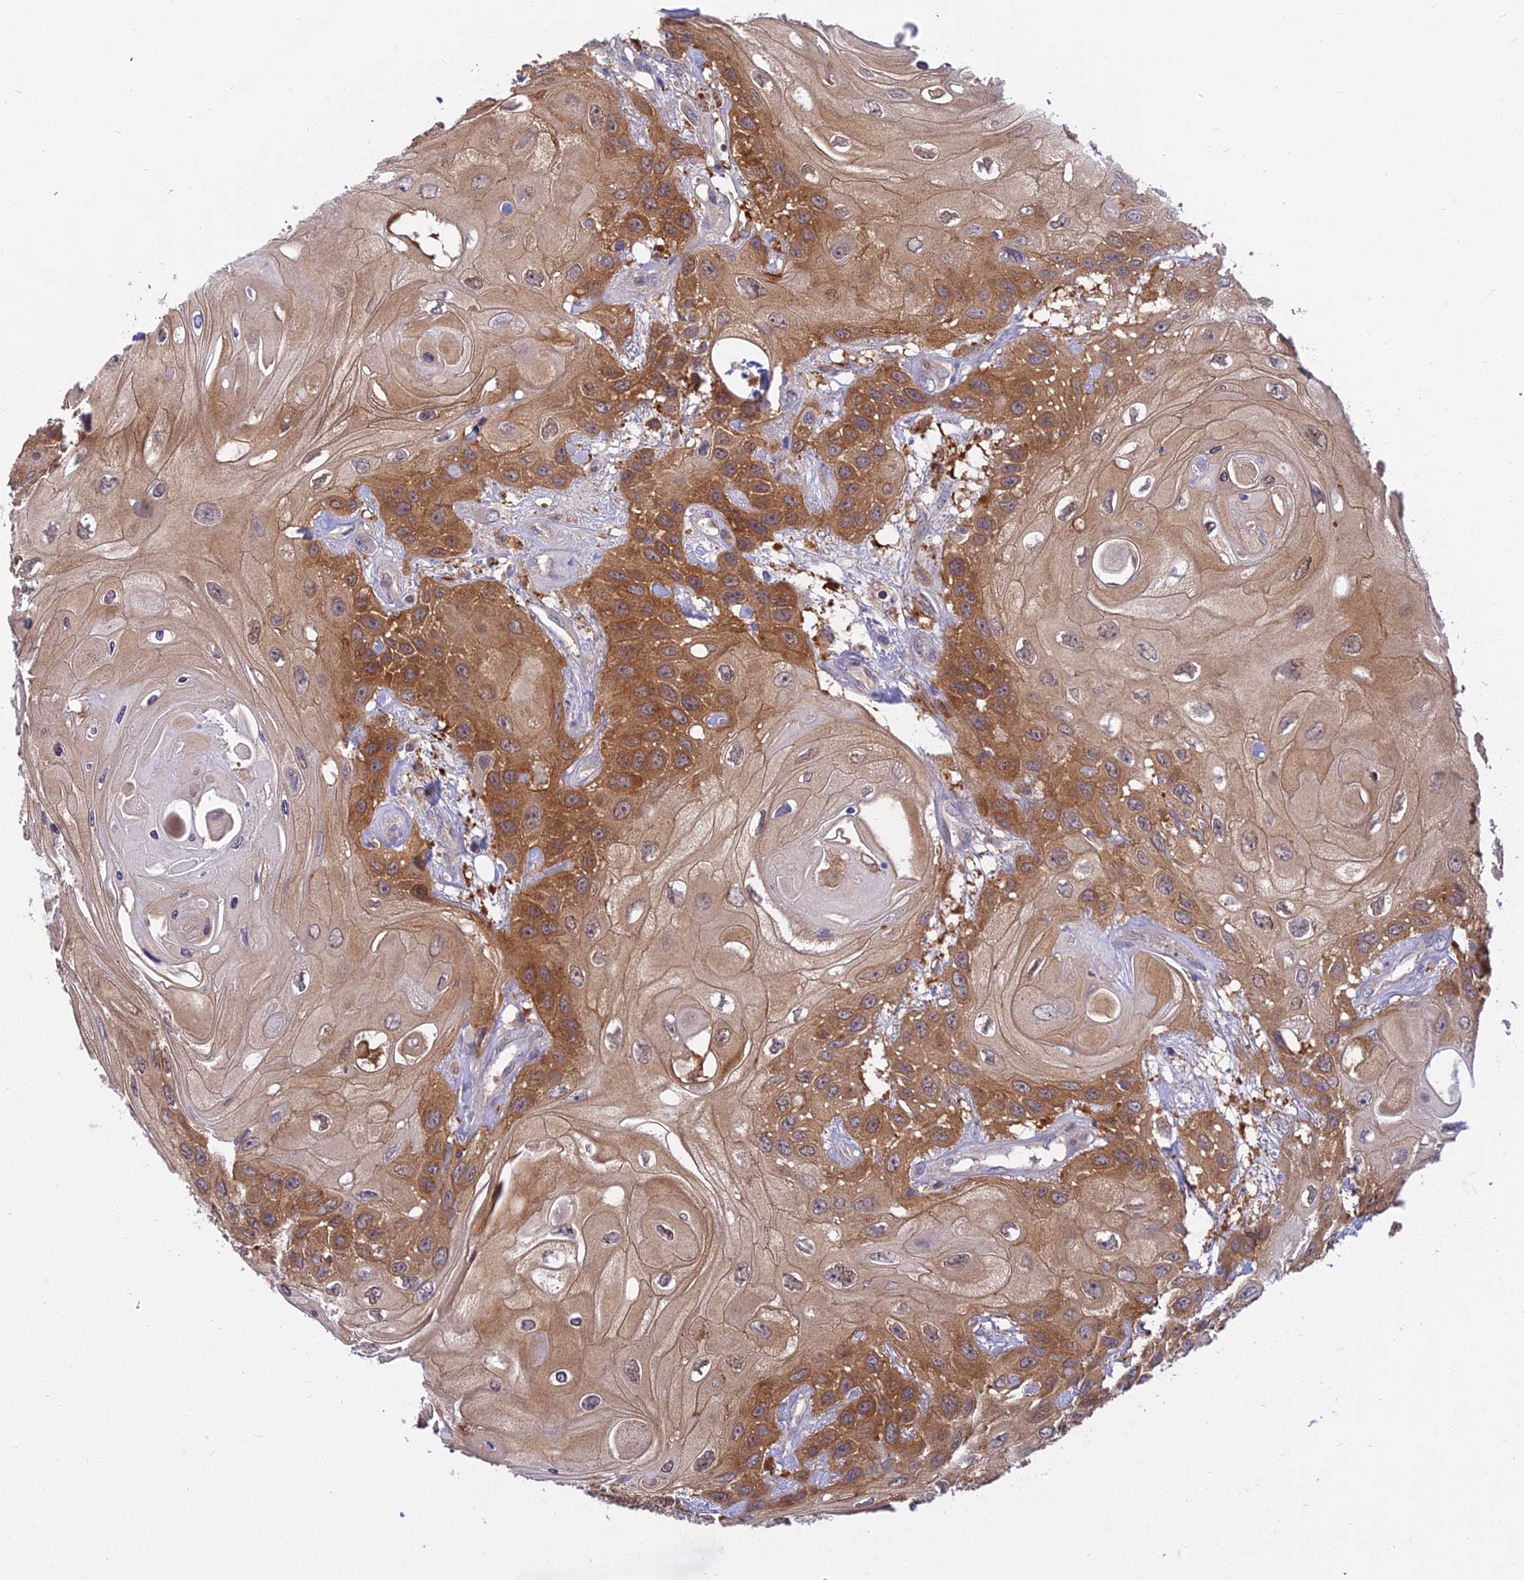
{"staining": {"intensity": "moderate", "quantity": ">75%", "location": "cytoplasmic/membranous"}, "tissue": "head and neck cancer", "cell_type": "Tumor cells", "image_type": "cancer", "snomed": [{"axis": "morphology", "description": "Squamous cell carcinoma, NOS"}, {"axis": "topography", "description": "Head-Neck"}], "caption": "A medium amount of moderate cytoplasmic/membranous positivity is present in approximately >75% of tumor cells in squamous cell carcinoma (head and neck) tissue.", "gene": "UBE2G1", "patient": {"sex": "female", "age": 43}}